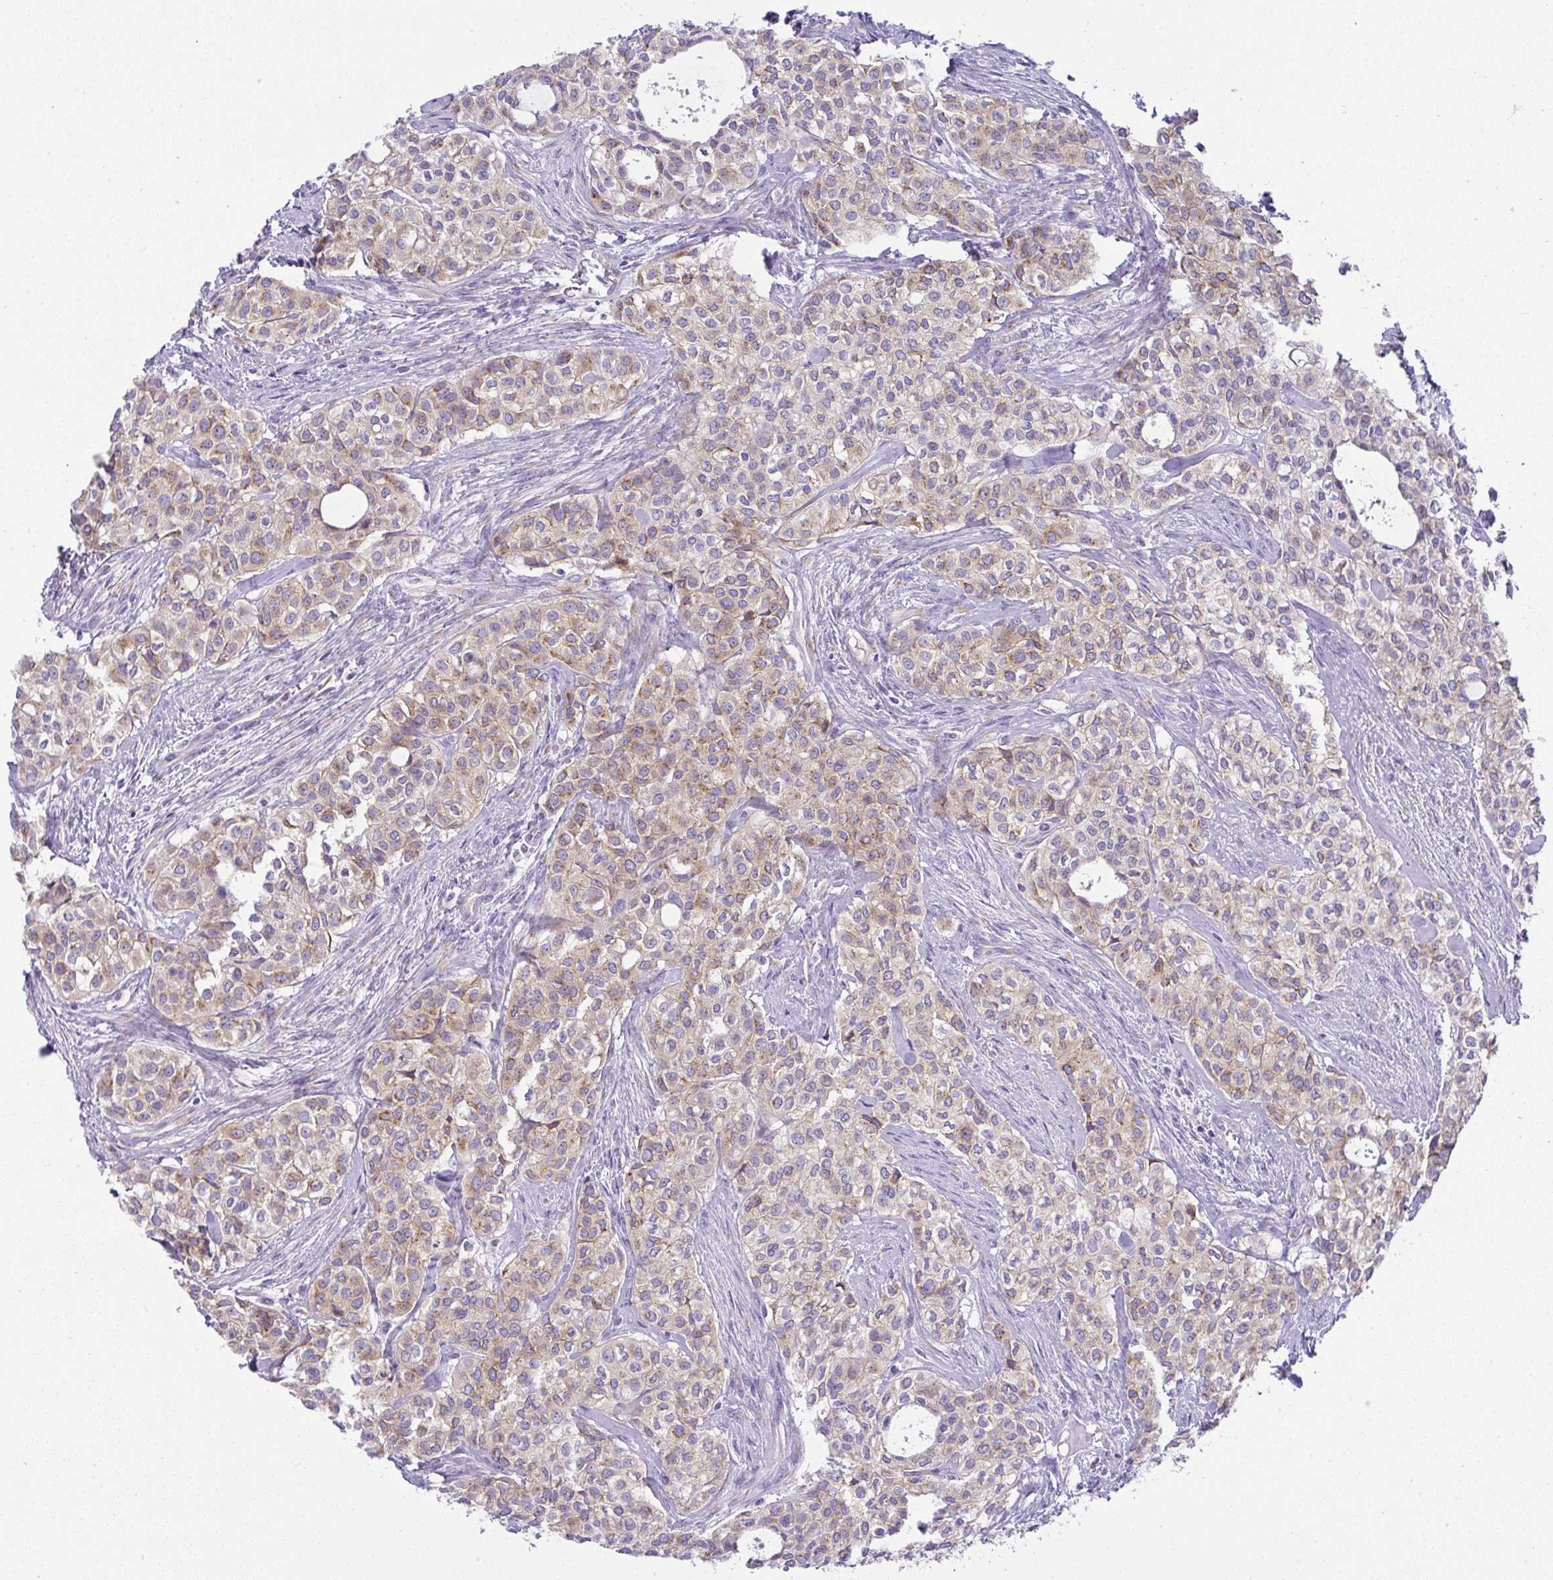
{"staining": {"intensity": "moderate", "quantity": "25%-75%", "location": "cytoplasmic/membranous"}, "tissue": "head and neck cancer", "cell_type": "Tumor cells", "image_type": "cancer", "snomed": [{"axis": "morphology", "description": "Adenocarcinoma, NOS"}, {"axis": "topography", "description": "Head-Neck"}], "caption": "Immunohistochemistry of human adenocarcinoma (head and neck) reveals medium levels of moderate cytoplasmic/membranous expression in about 25%-75% of tumor cells.", "gene": "FAM177A1", "patient": {"sex": "male", "age": 81}}